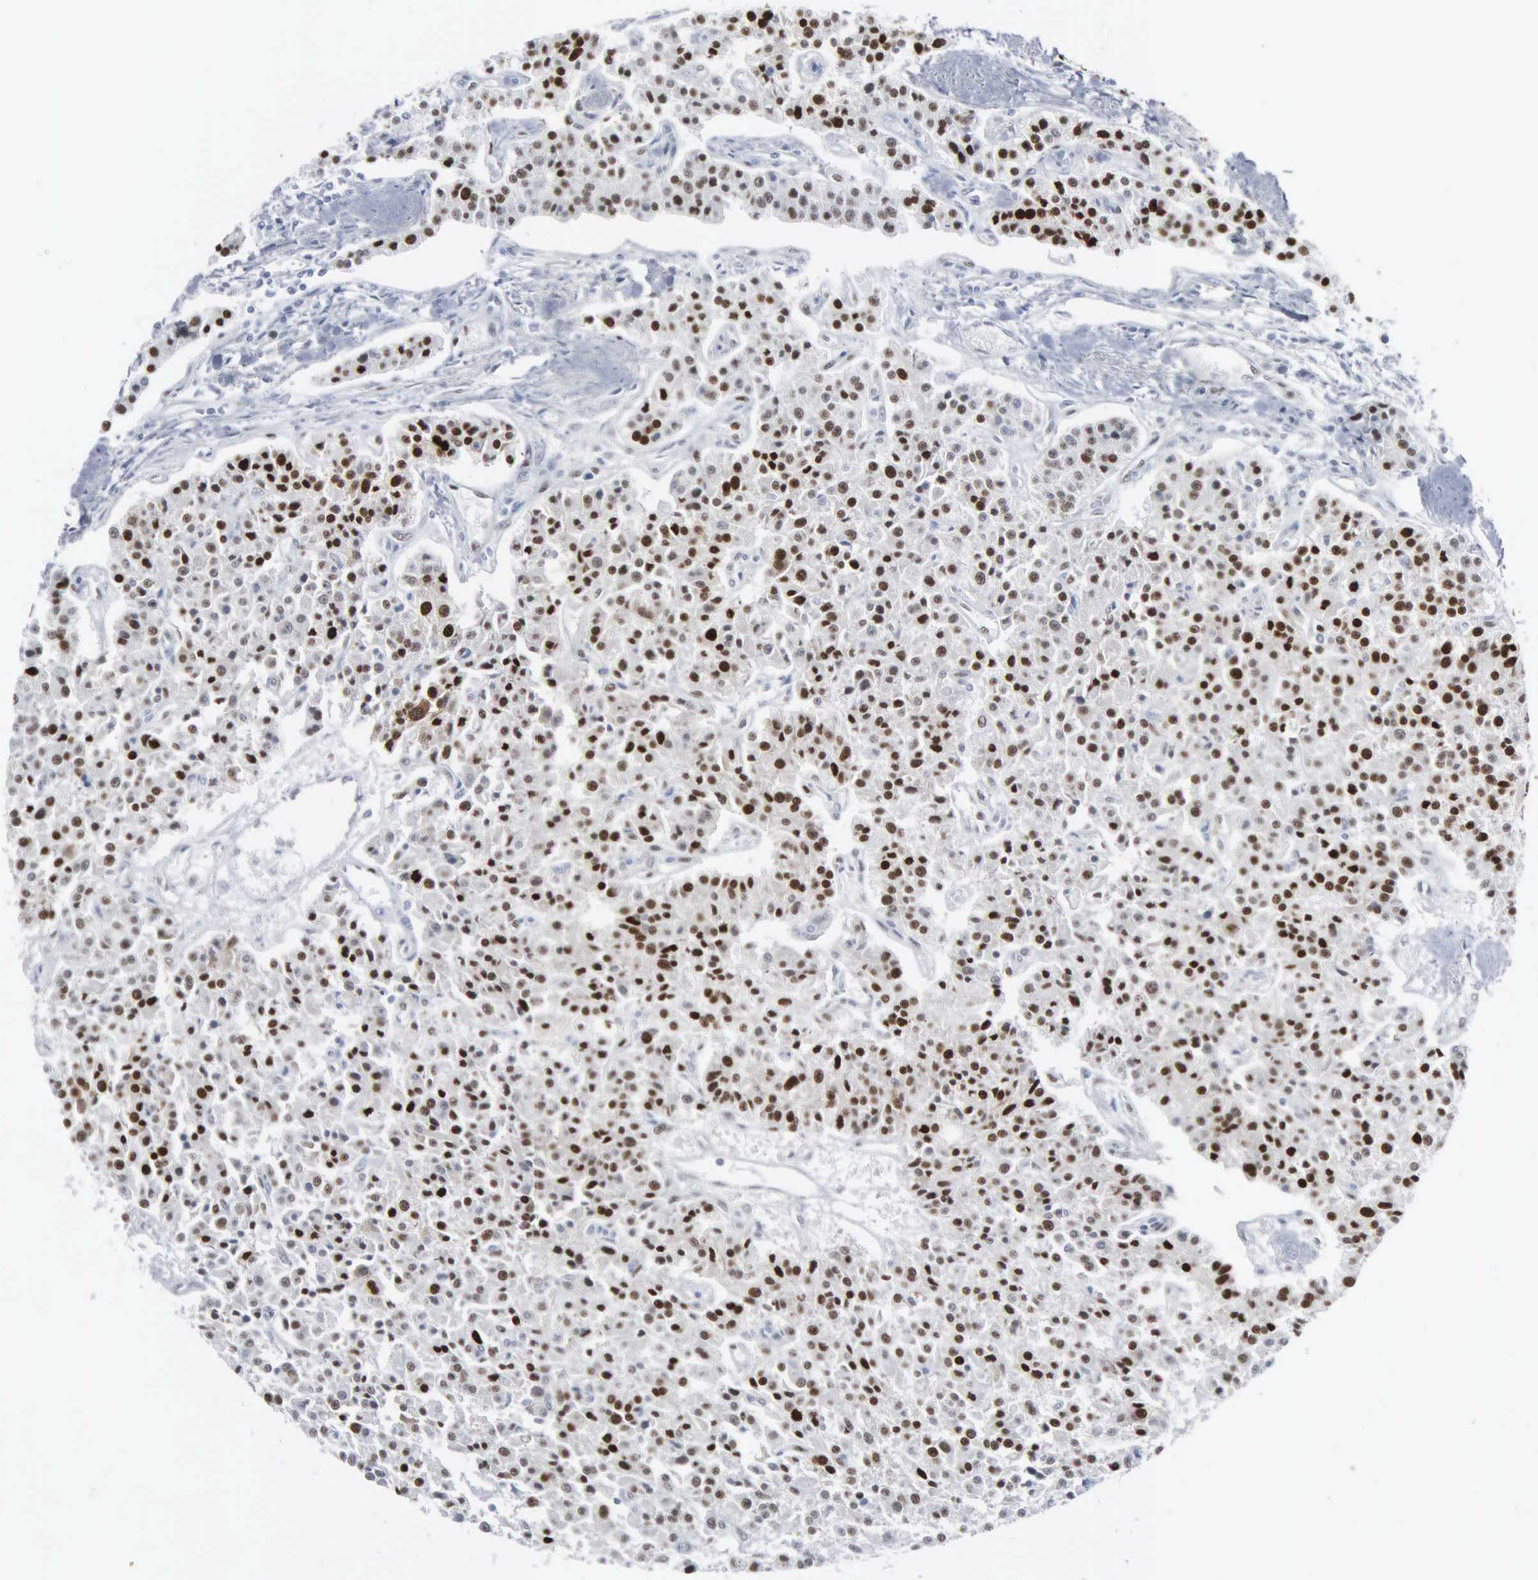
{"staining": {"intensity": "strong", "quantity": ">75%", "location": "nuclear"}, "tissue": "carcinoid", "cell_type": "Tumor cells", "image_type": "cancer", "snomed": [{"axis": "morphology", "description": "Carcinoid, malignant, NOS"}, {"axis": "topography", "description": "Stomach"}], "caption": "There is high levels of strong nuclear positivity in tumor cells of carcinoid, as demonstrated by immunohistochemical staining (brown color).", "gene": "CCND3", "patient": {"sex": "female", "age": 76}}